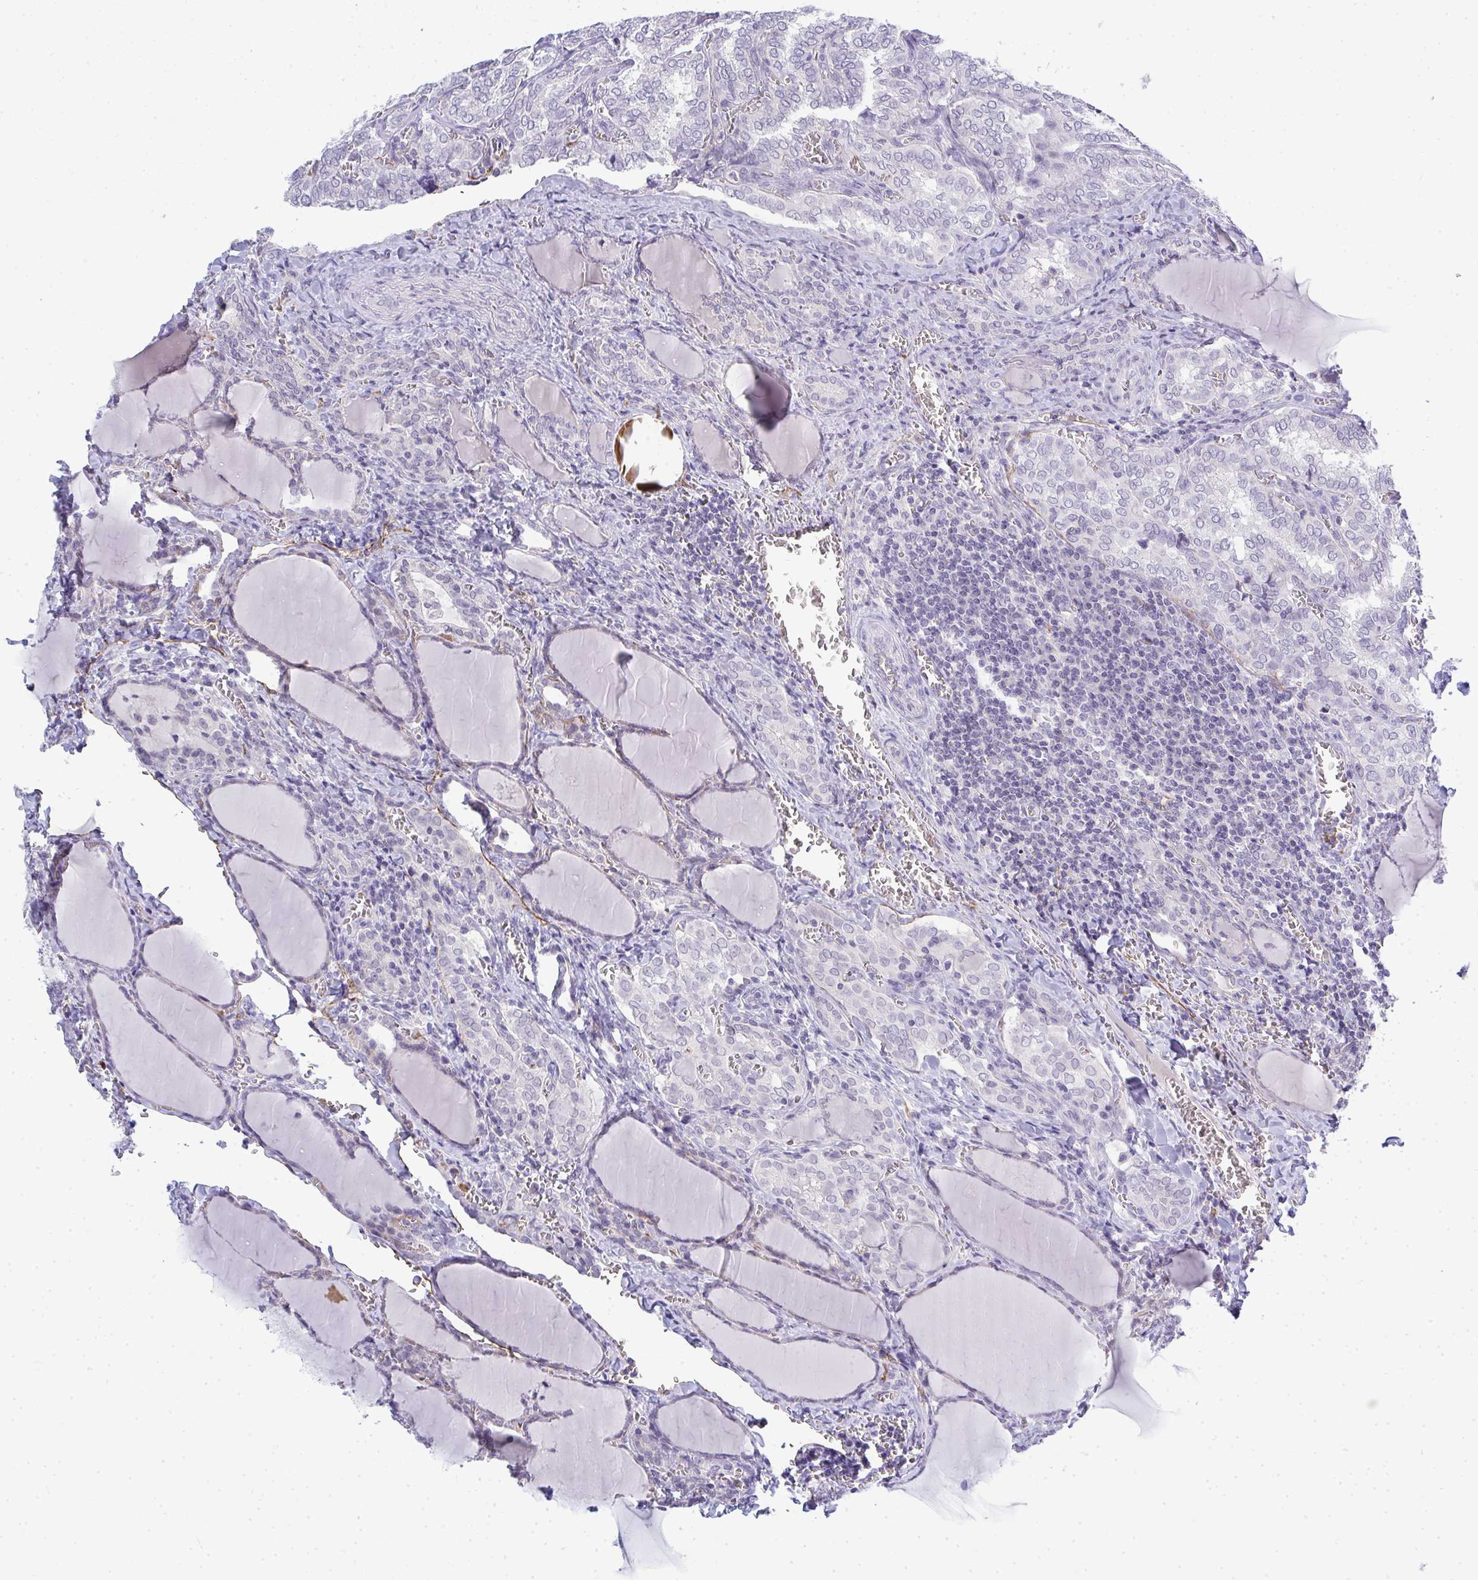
{"staining": {"intensity": "negative", "quantity": "none", "location": "none"}, "tissue": "thyroid cancer", "cell_type": "Tumor cells", "image_type": "cancer", "snomed": [{"axis": "morphology", "description": "Papillary adenocarcinoma, NOS"}, {"axis": "topography", "description": "Thyroid gland"}], "caption": "Micrograph shows no protein positivity in tumor cells of thyroid papillary adenocarcinoma tissue.", "gene": "TMEM82", "patient": {"sex": "female", "age": 30}}